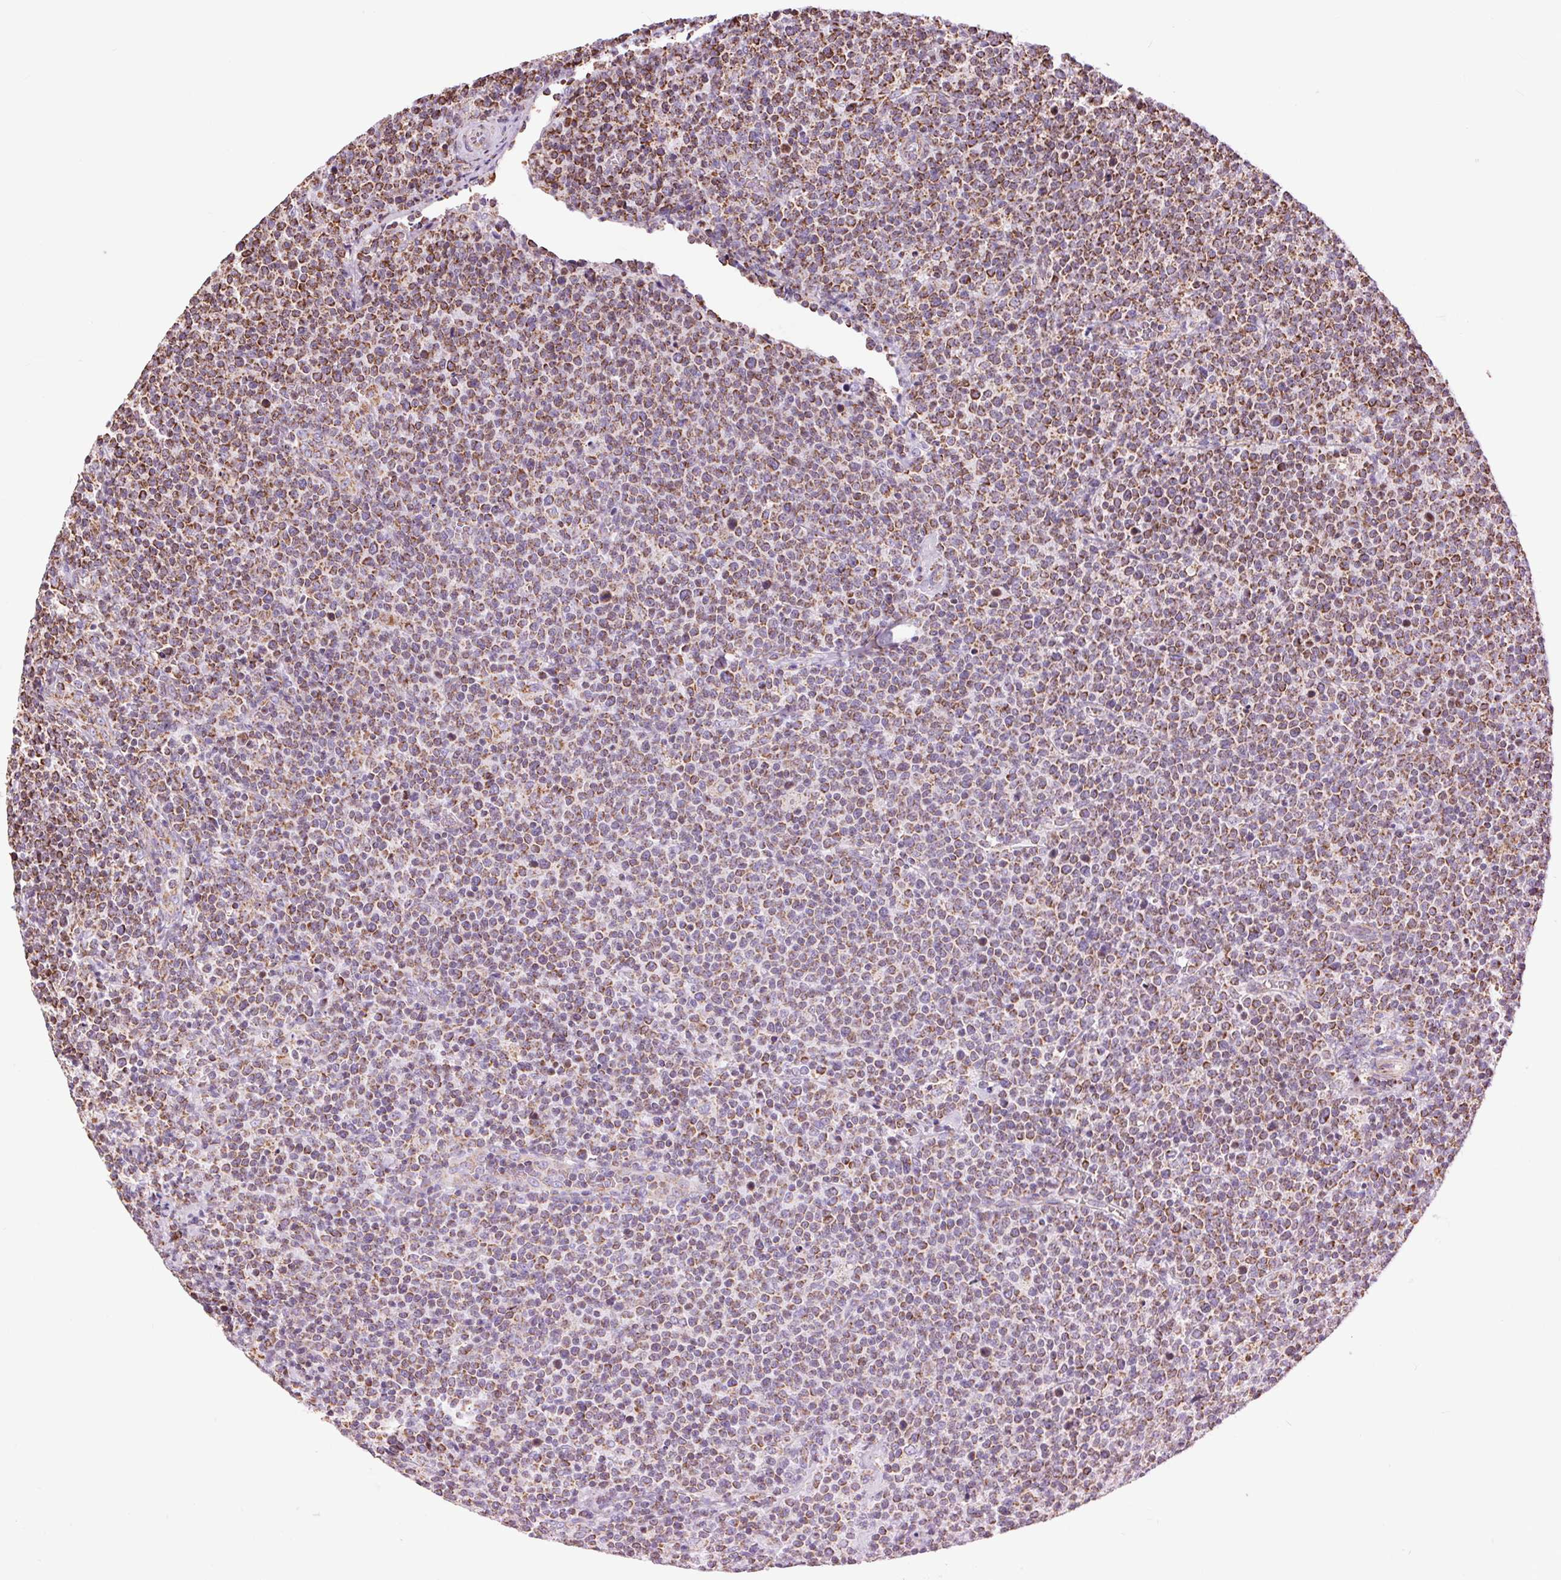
{"staining": {"intensity": "moderate", "quantity": ">75%", "location": "cytoplasmic/membranous"}, "tissue": "lymphoma", "cell_type": "Tumor cells", "image_type": "cancer", "snomed": [{"axis": "morphology", "description": "Malignant lymphoma, non-Hodgkin's type, High grade"}, {"axis": "topography", "description": "Lymph node"}], "caption": "Moderate cytoplasmic/membranous protein positivity is identified in about >75% of tumor cells in high-grade malignant lymphoma, non-Hodgkin's type.", "gene": "ATP5PB", "patient": {"sex": "male", "age": 61}}